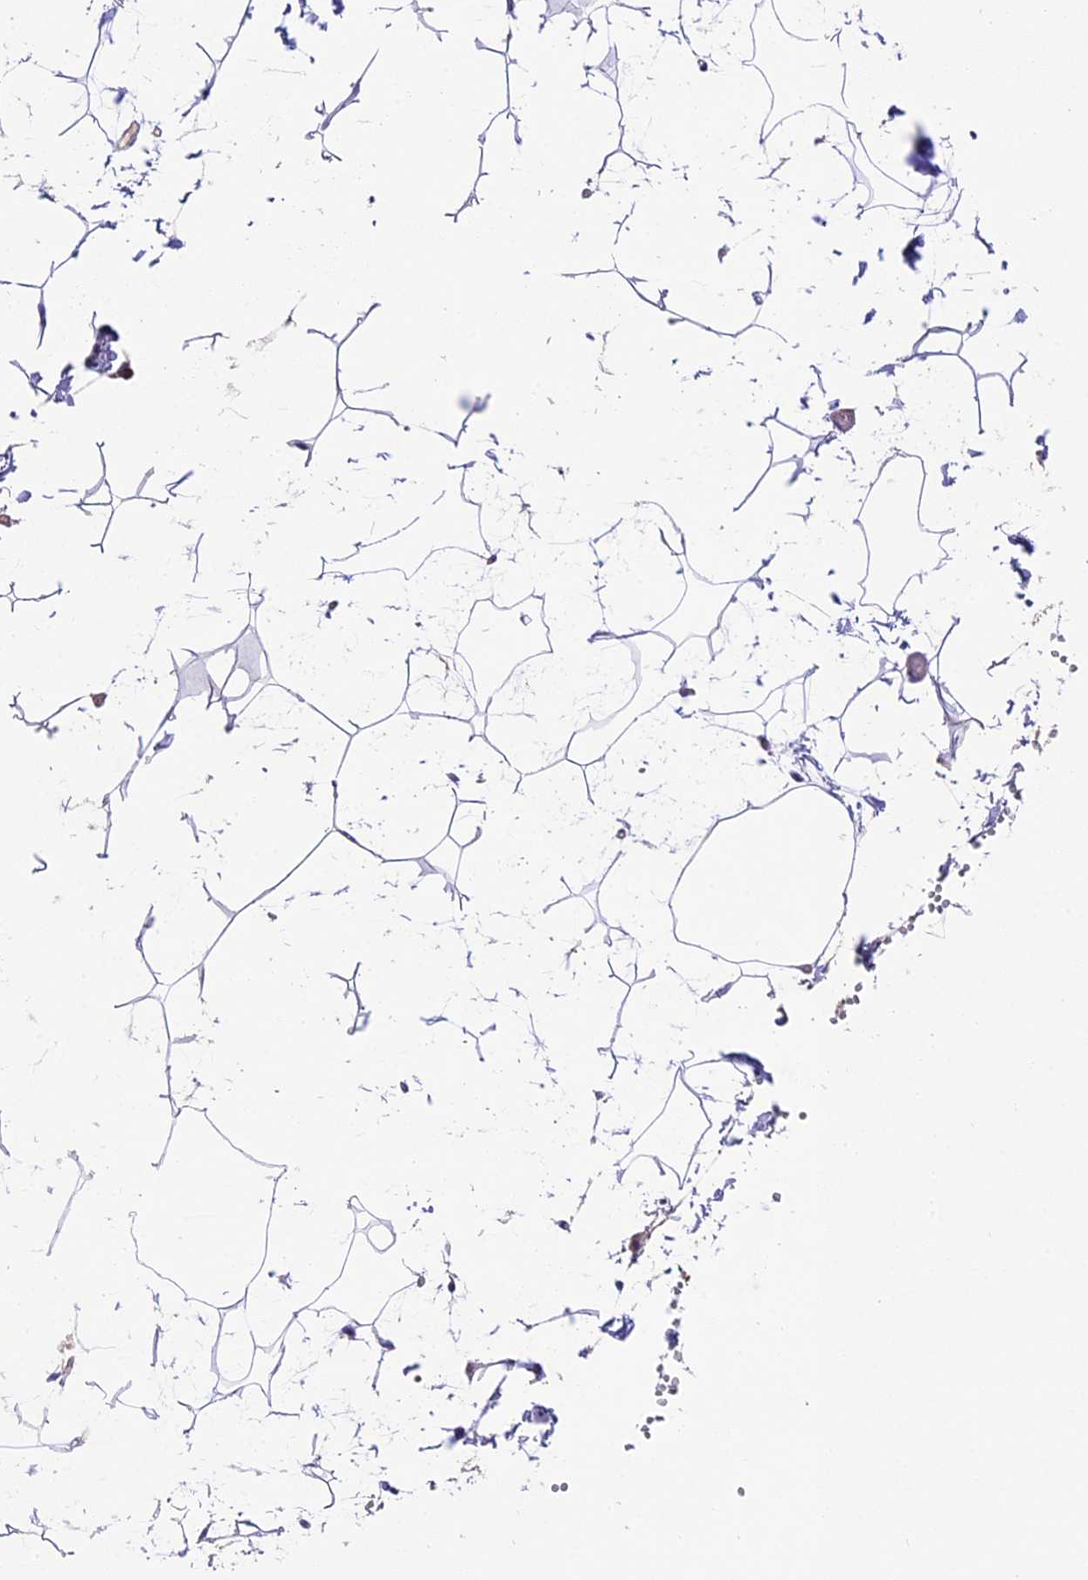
{"staining": {"intensity": "negative", "quantity": "none", "location": "none"}, "tissue": "adipose tissue", "cell_type": "Adipocytes", "image_type": "normal", "snomed": [{"axis": "morphology", "description": "Normal tissue, NOS"}, {"axis": "topography", "description": "Gallbladder"}, {"axis": "topography", "description": "Peripheral nerve tissue"}], "caption": "Adipocytes show no significant protein expression in unremarkable adipose tissue.", "gene": "TBC1D1", "patient": {"sex": "male", "age": 38}}